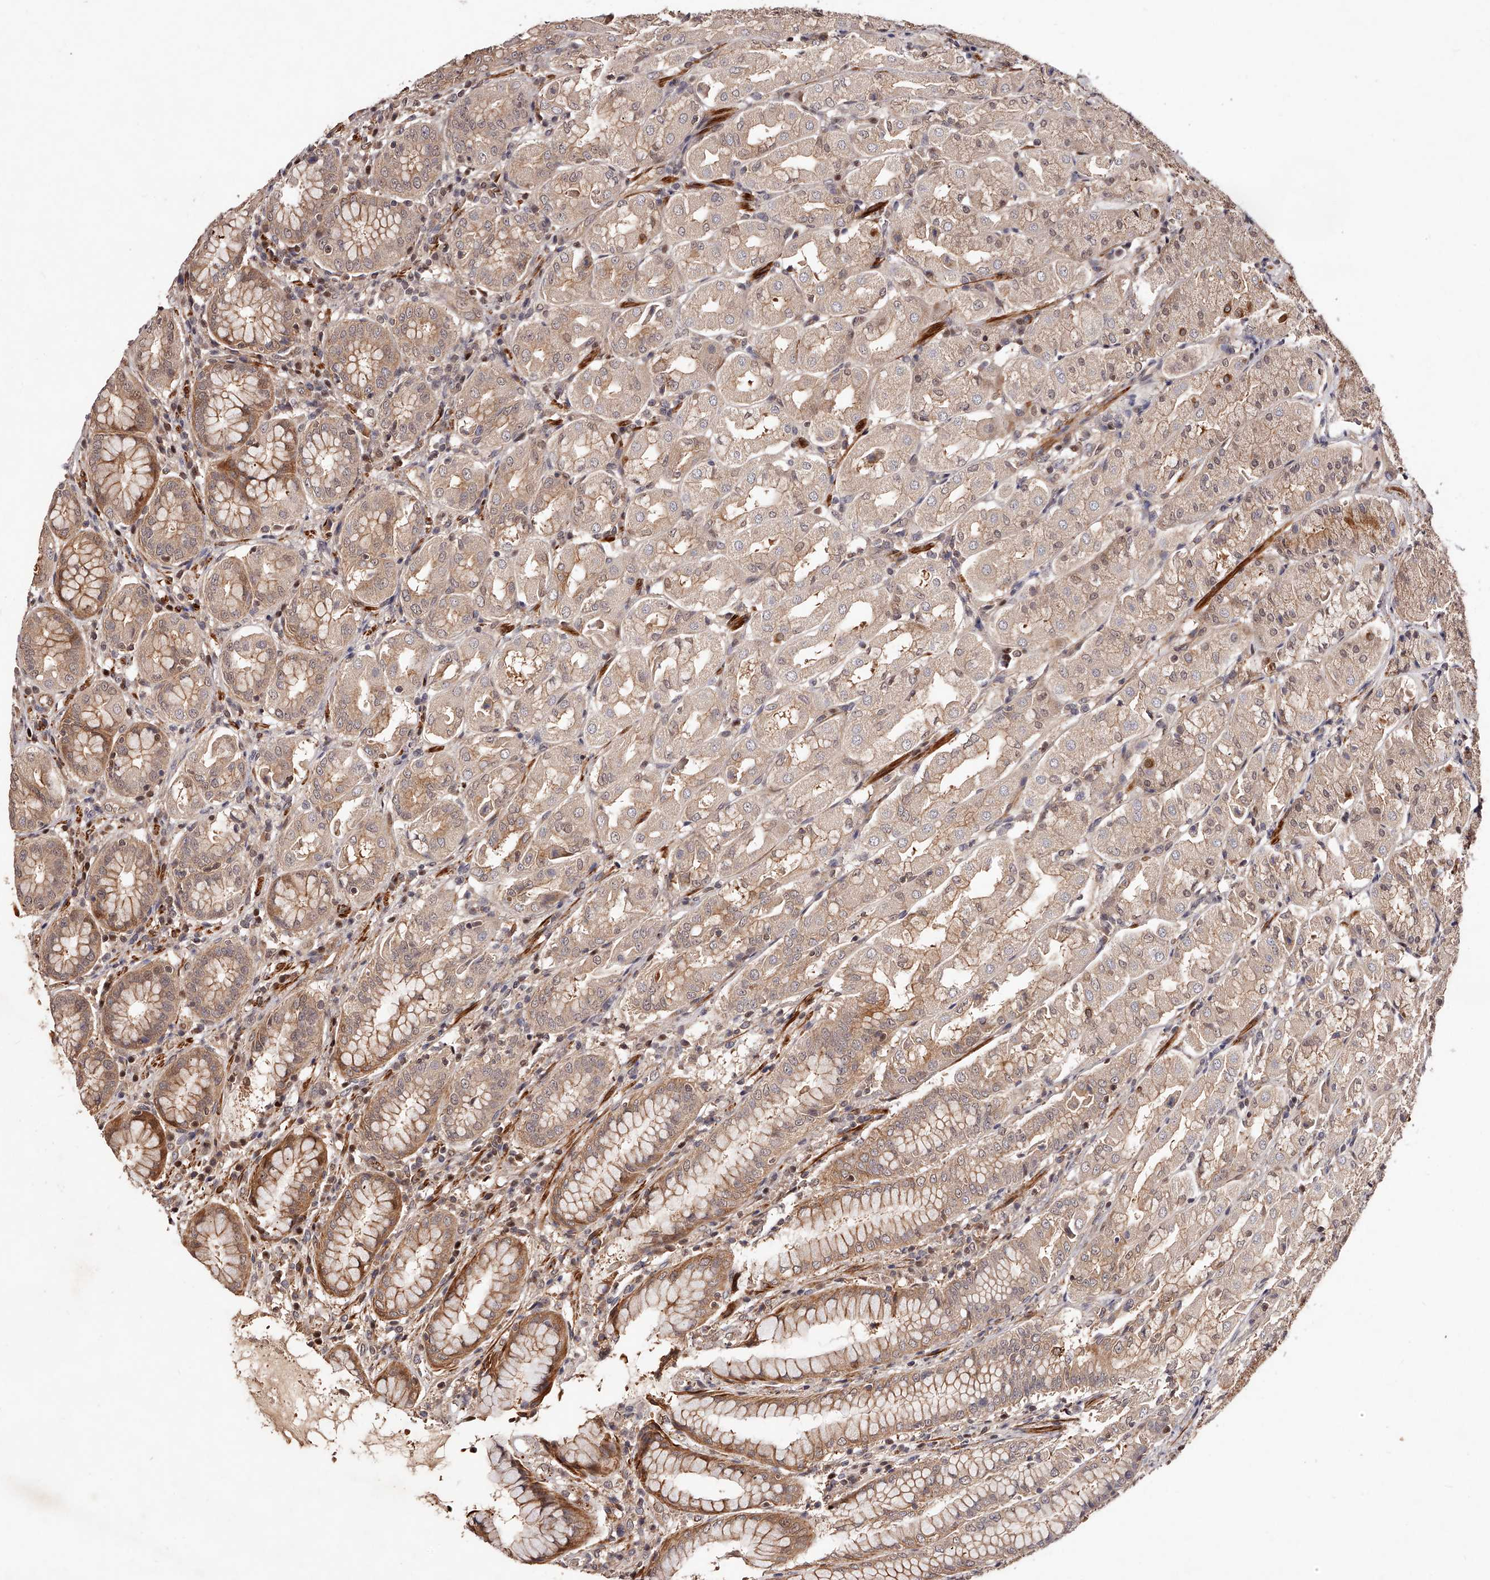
{"staining": {"intensity": "moderate", "quantity": ">75%", "location": "cytoplasmic/membranous"}, "tissue": "stomach", "cell_type": "Glandular cells", "image_type": "normal", "snomed": [{"axis": "morphology", "description": "Normal tissue, NOS"}, {"axis": "topography", "description": "Stomach"}, {"axis": "topography", "description": "Stomach, lower"}], "caption": "Moderate cytoplasmic/membranous expression for a protein is appreciated in approximately >75% of glandular cells of normal stomach using immunohistochemistry (IHC).", "gene": "CUL7", "patient": {"sex": "female", "age": 56}}